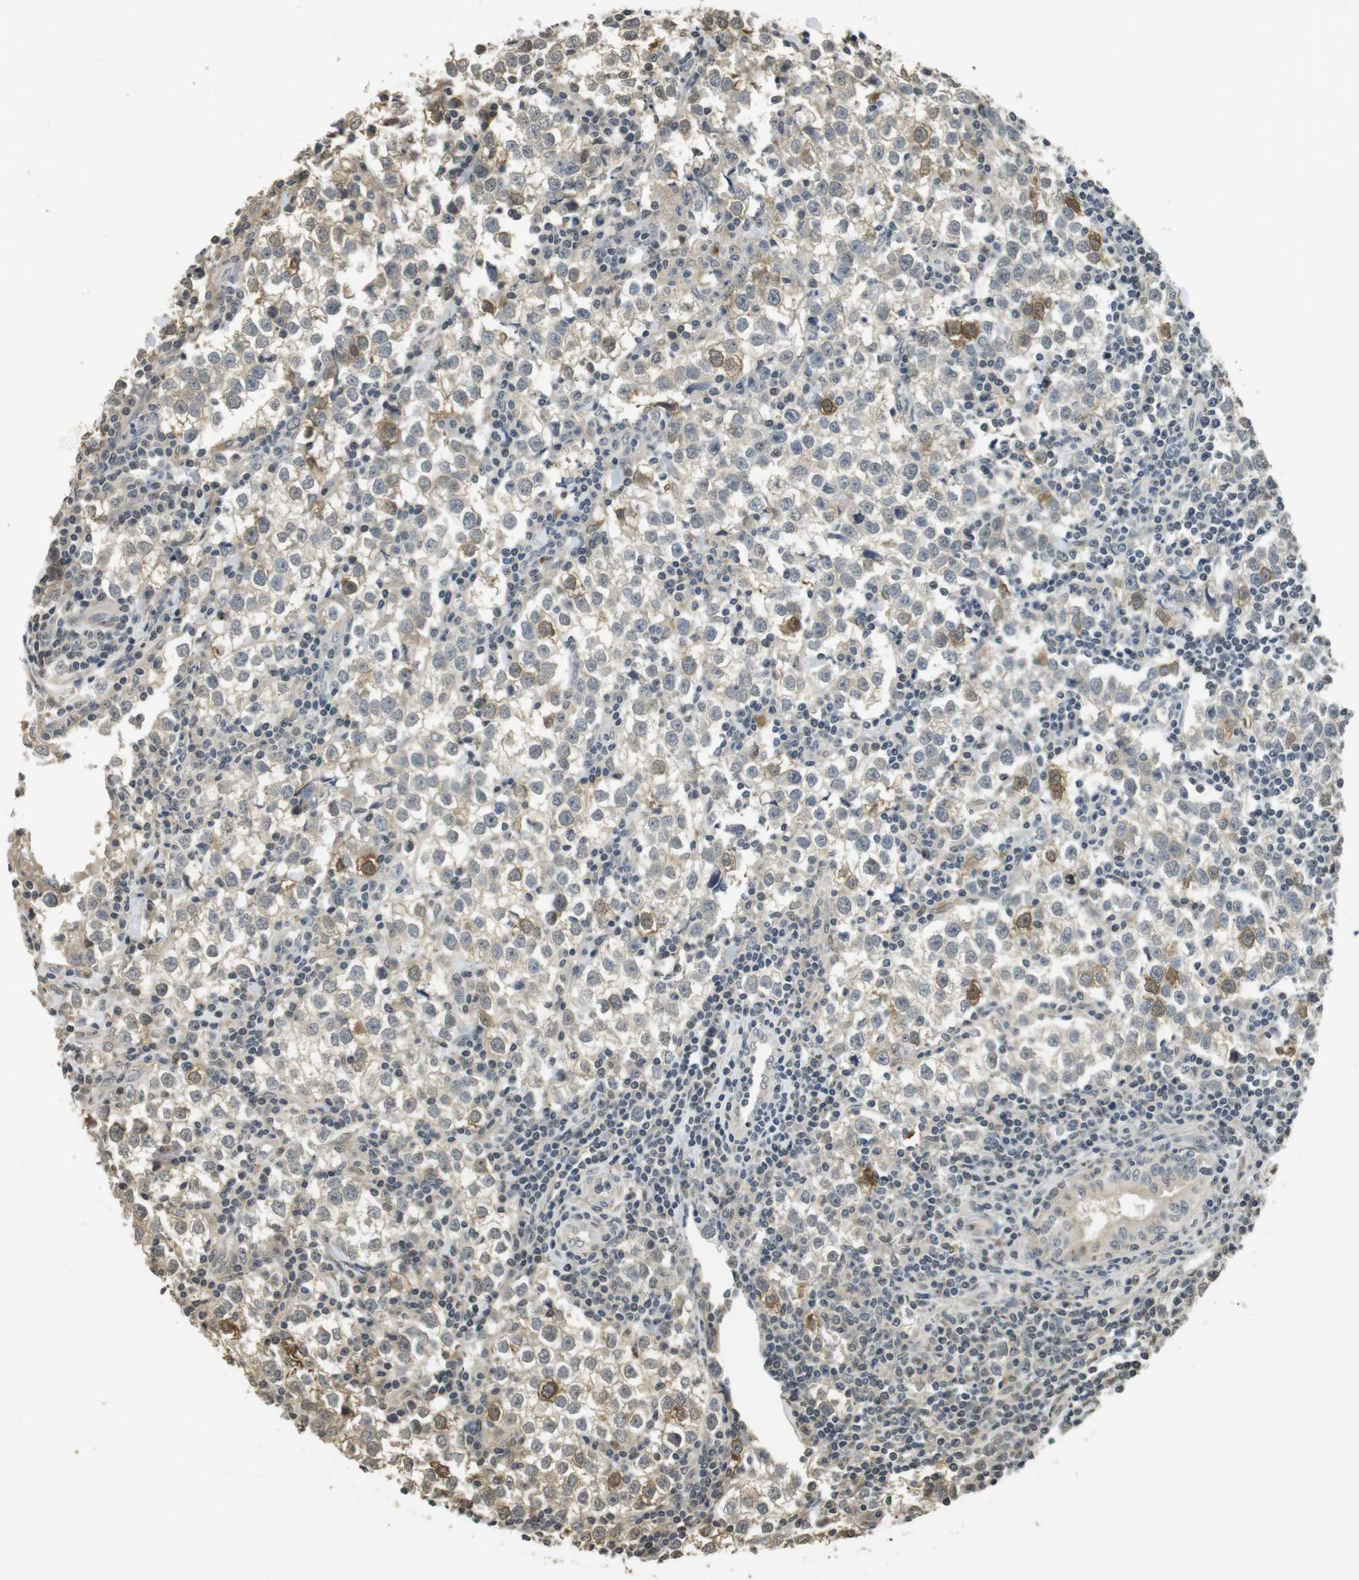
{"staining": {"intensity": "weak", "quantity": "25%-75%", "location": "cytoplasmic/membranous,nuclear"}, "tissue": "testis cancer", "cell_type": "Tumor cells", "image_type": "cancer", "snomed": [{"axis": "morphology", "description": "Seminoma, NOS"}, {"axis": "morphology", "description": "Carcinoma, Embryonal, NOS"}, {"axis": "topography", "description": "Testis"}], "caption": "This is an image of immunohistochemistry (IHC) staining of testis embryonal carcinoma, which shows weak staining in the cytoplasmic/membranous and nuclear of tumor cells.", "gene": "FZD10", "patient": {"sex": "male", "age": 36}}